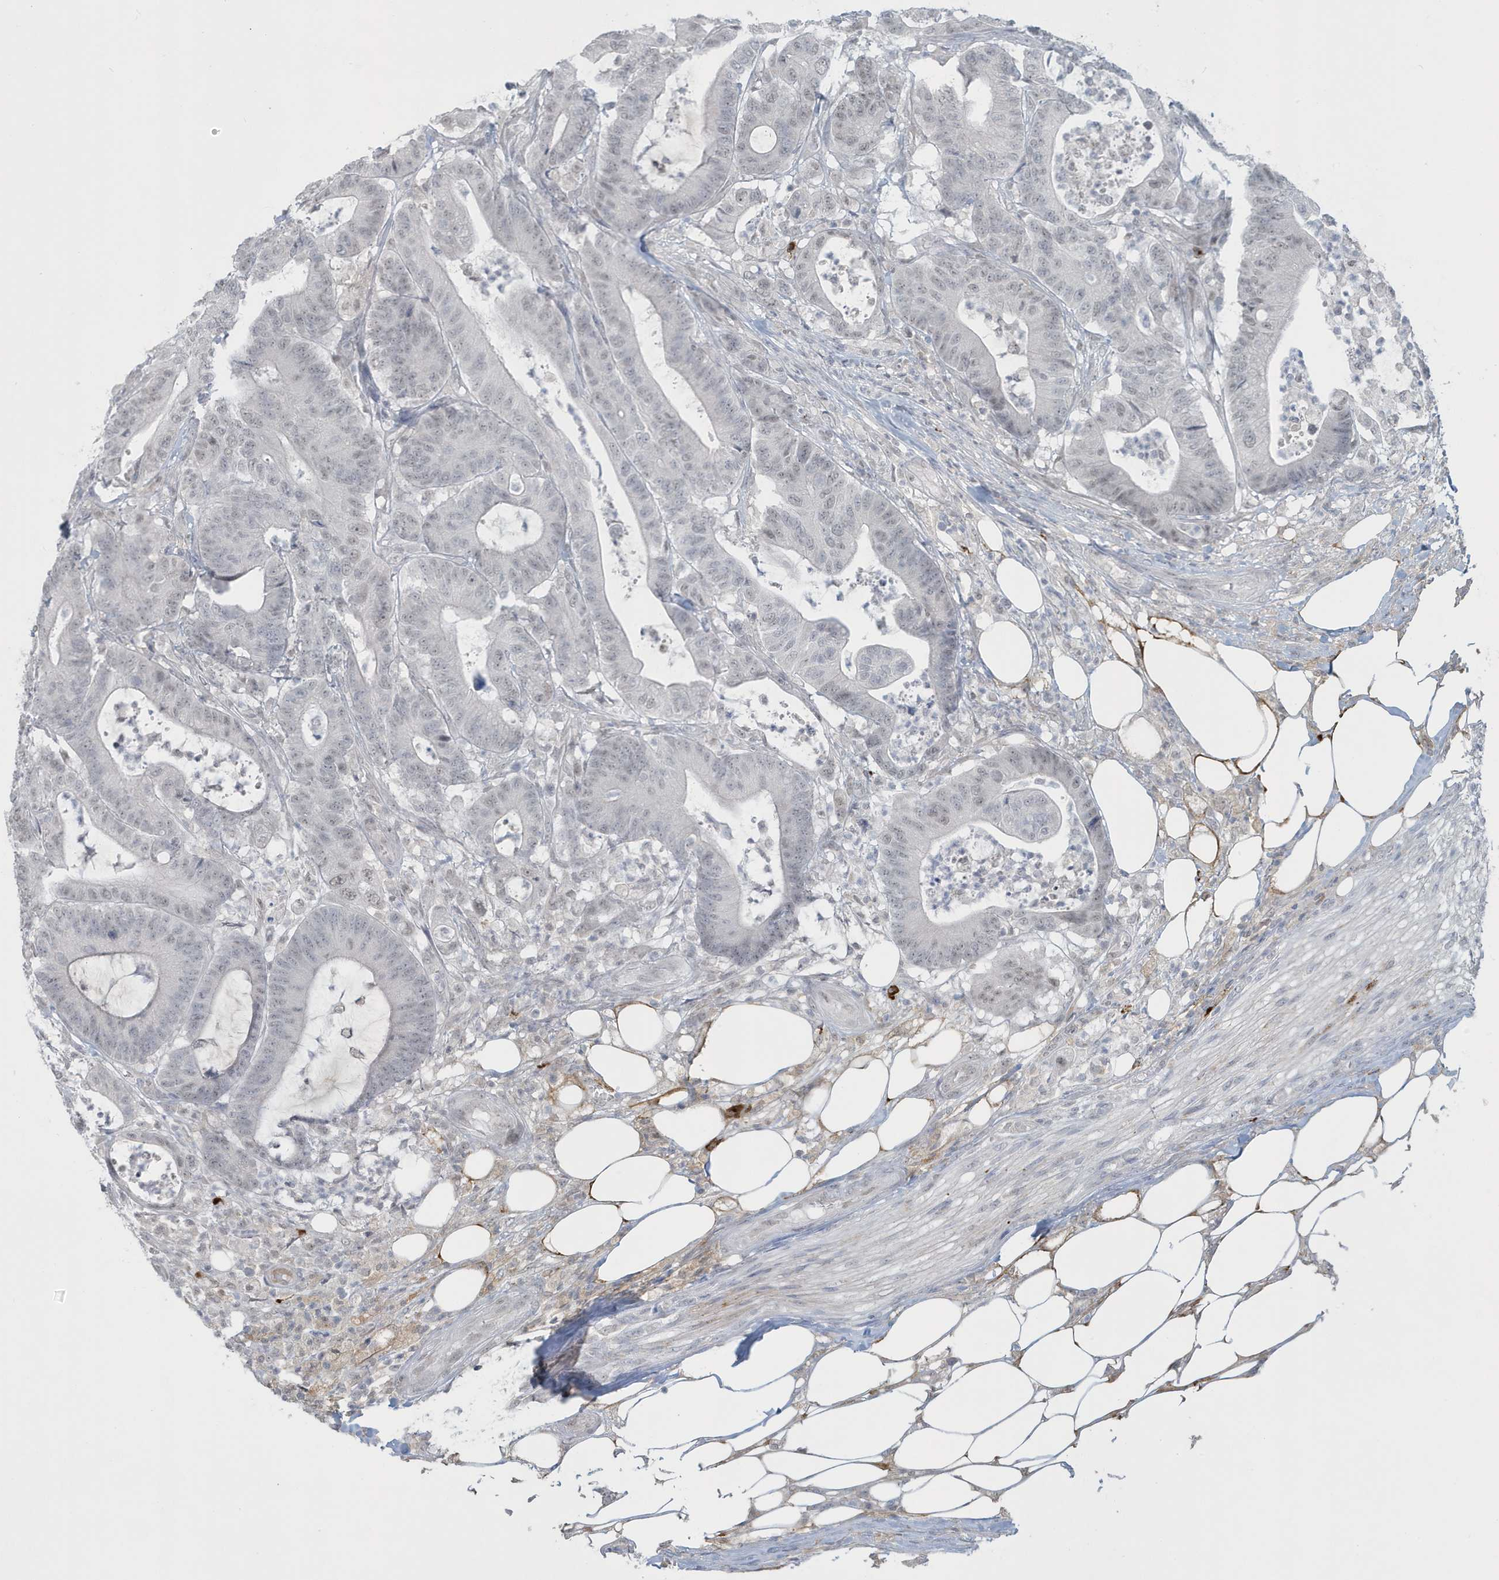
{"staining": {"intensity": "weak", "quantity": "<25%", "location": "nuclear"}, "tissue": "colorectal cancer", "cell_type": "Tumor cells", "image_type": "cancer", "snomed": [{"axis": "morphology", "description": "Adenocarcinoma, NOS"}, {"axis": "topography", "description": "Colon"}], "caption": "A high-resolution photomicrograph shows immunohistochemistry staining of colorectal cancer, which shows no significant staining in tumor cells.", "gene": "HERC6", "patient": {"sex": "female", "age": 84}}